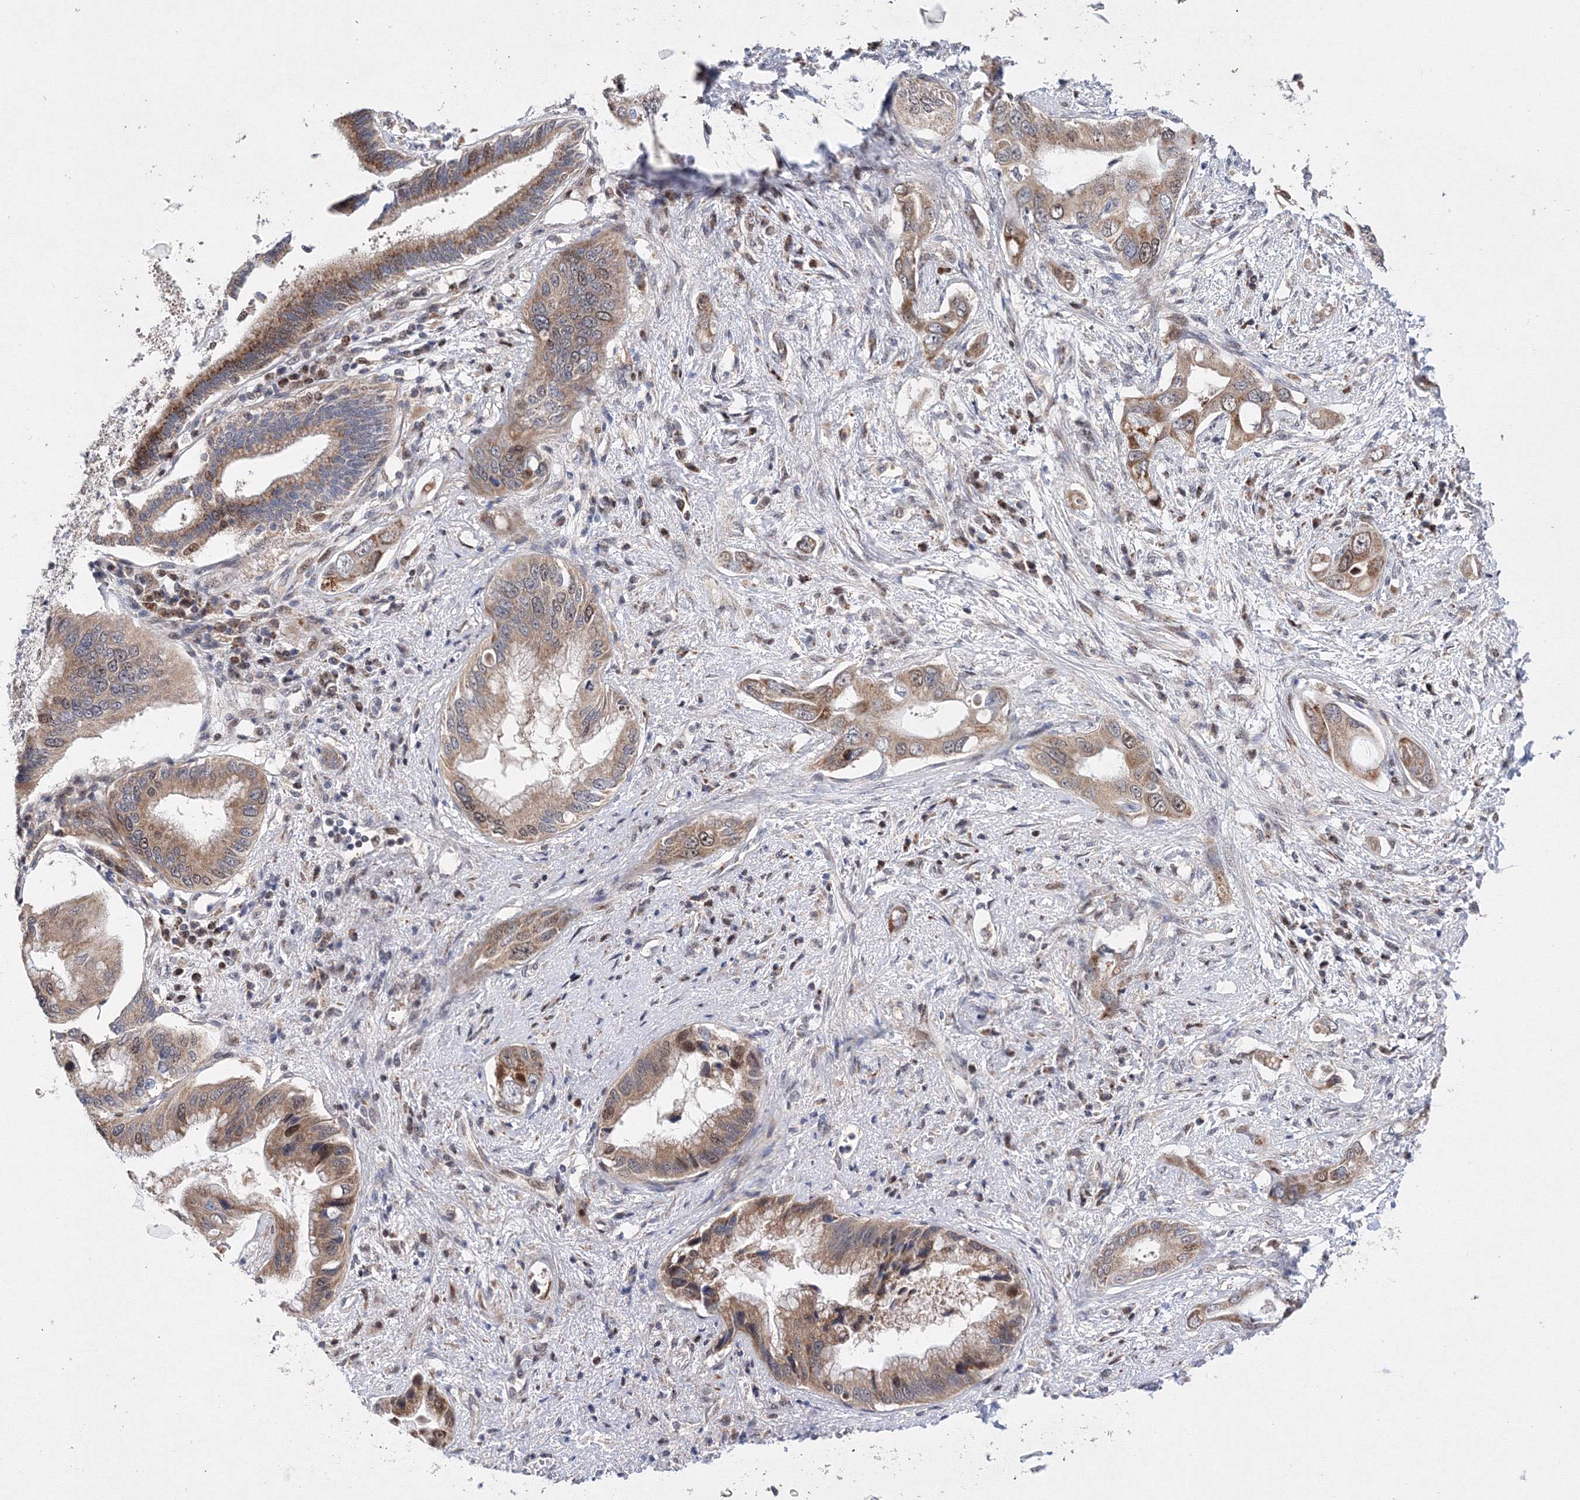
{"staining": {"intensity": "moderate", "quantity": ">75%", "location": "cytoplasmic/membranous,nuclear"}, "tissue": "pancreatic cancer", "cell_type": "Tumor cells", "image_type": "cancer", "snomed": [{"axis": "morphology", "description": "Inflammation, NOS"}, {"axis": "morphology", "description": "Adenocarcinoma, NOS"}, {"axis": "topography", "description": "Pancreas"}], "caption": "Pancreatic cancer was stained to show a protein in brown. There is medium levels of moderate cytoplasmic/membranous and nuclear staining in approximately >75% of tumor cells.", "gene": "GPN1", "patient": {"sex": "female", "age": 56}}